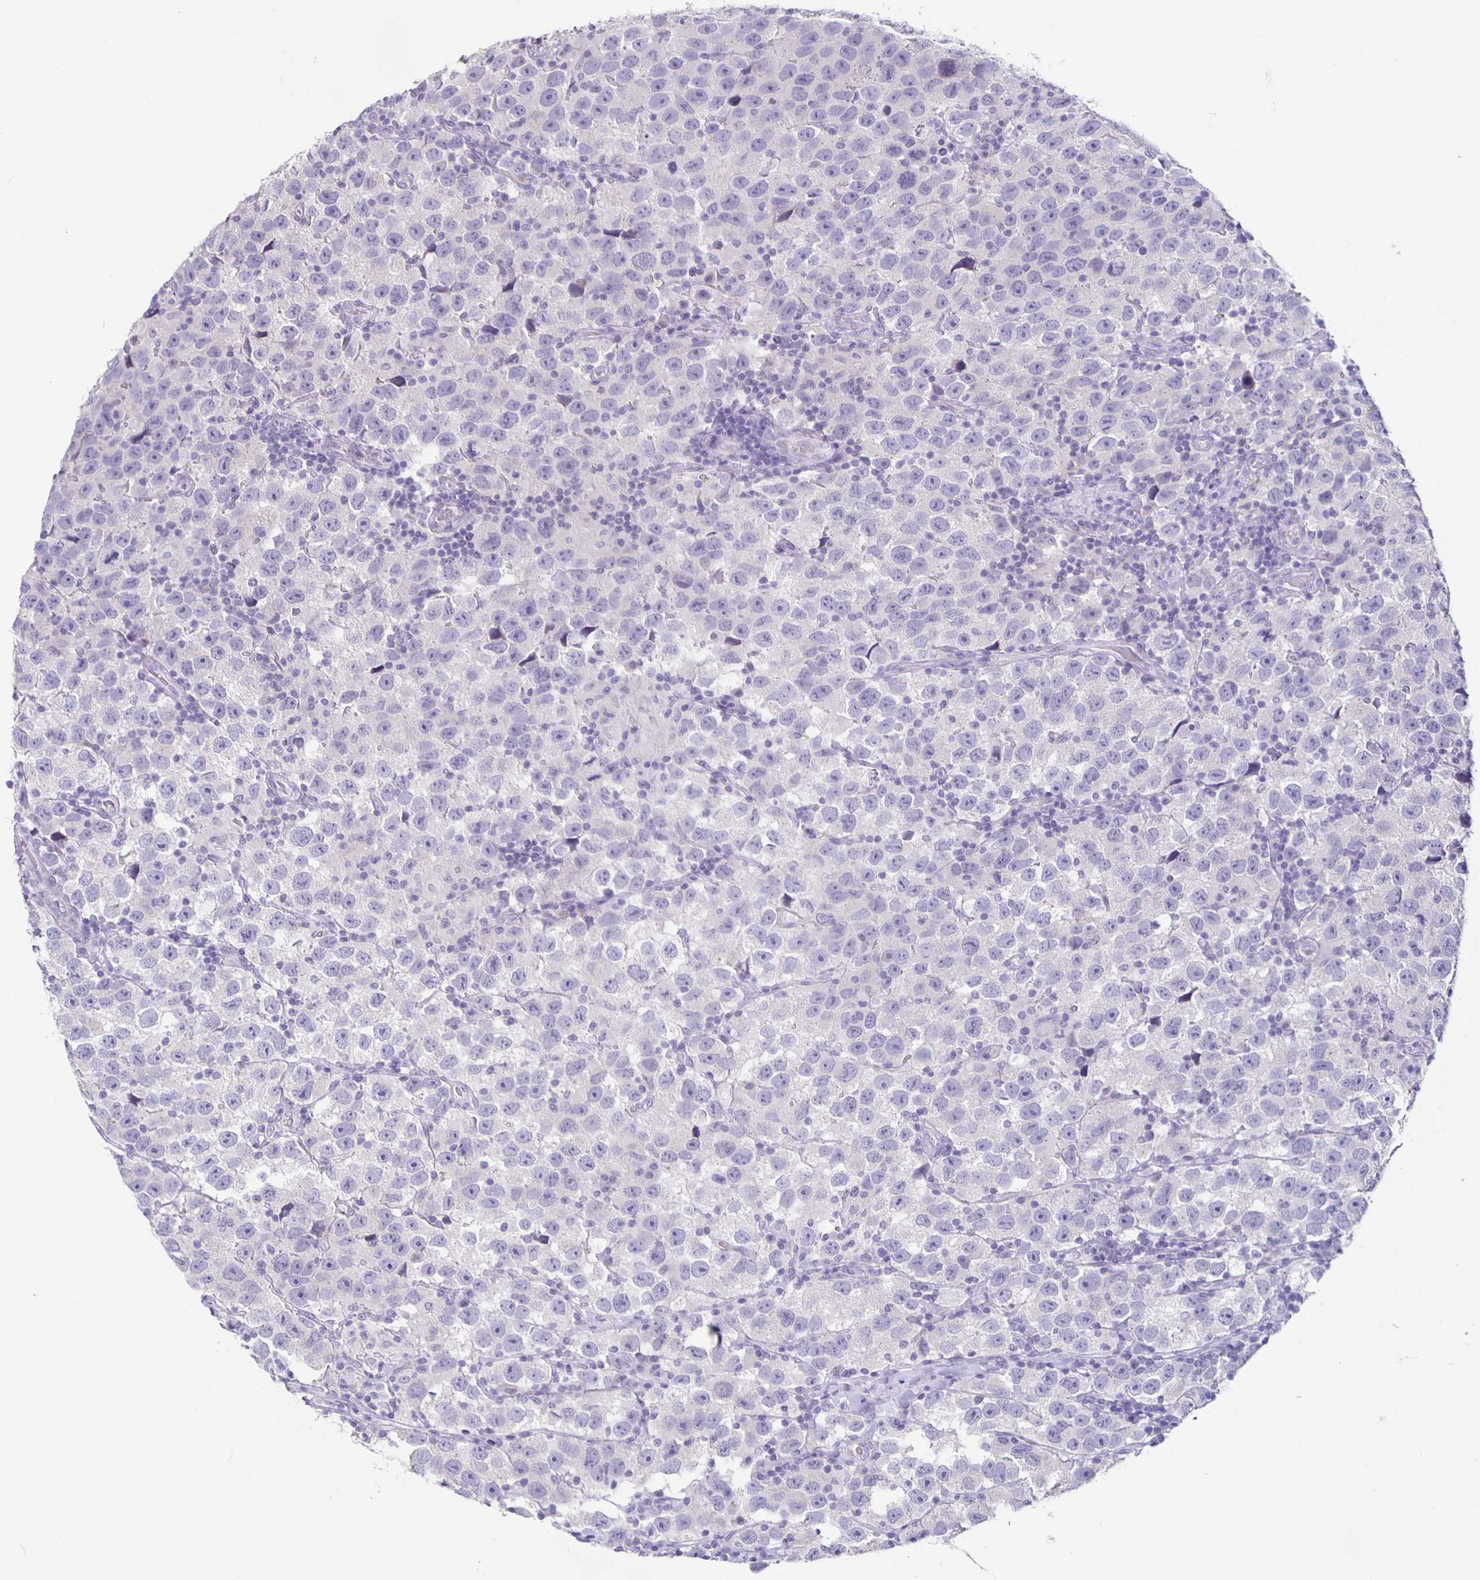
{"staining": {"intensity": "negative", "quantity": "none", "location": "none"}, "tissue": "testis cancer", "cell_type": "Tumor cells", "image_type": "cancer", "snomed": [{"axis": "morphology", "description": "Seminoma, NOS"}, {"axis": "topography", "description": "Testis"}], "caption": "Tumor cells show no significant protein expression in testis seminoma.", "gene": "CARNS1", "patient": {"sex": "male", "age": 26}}